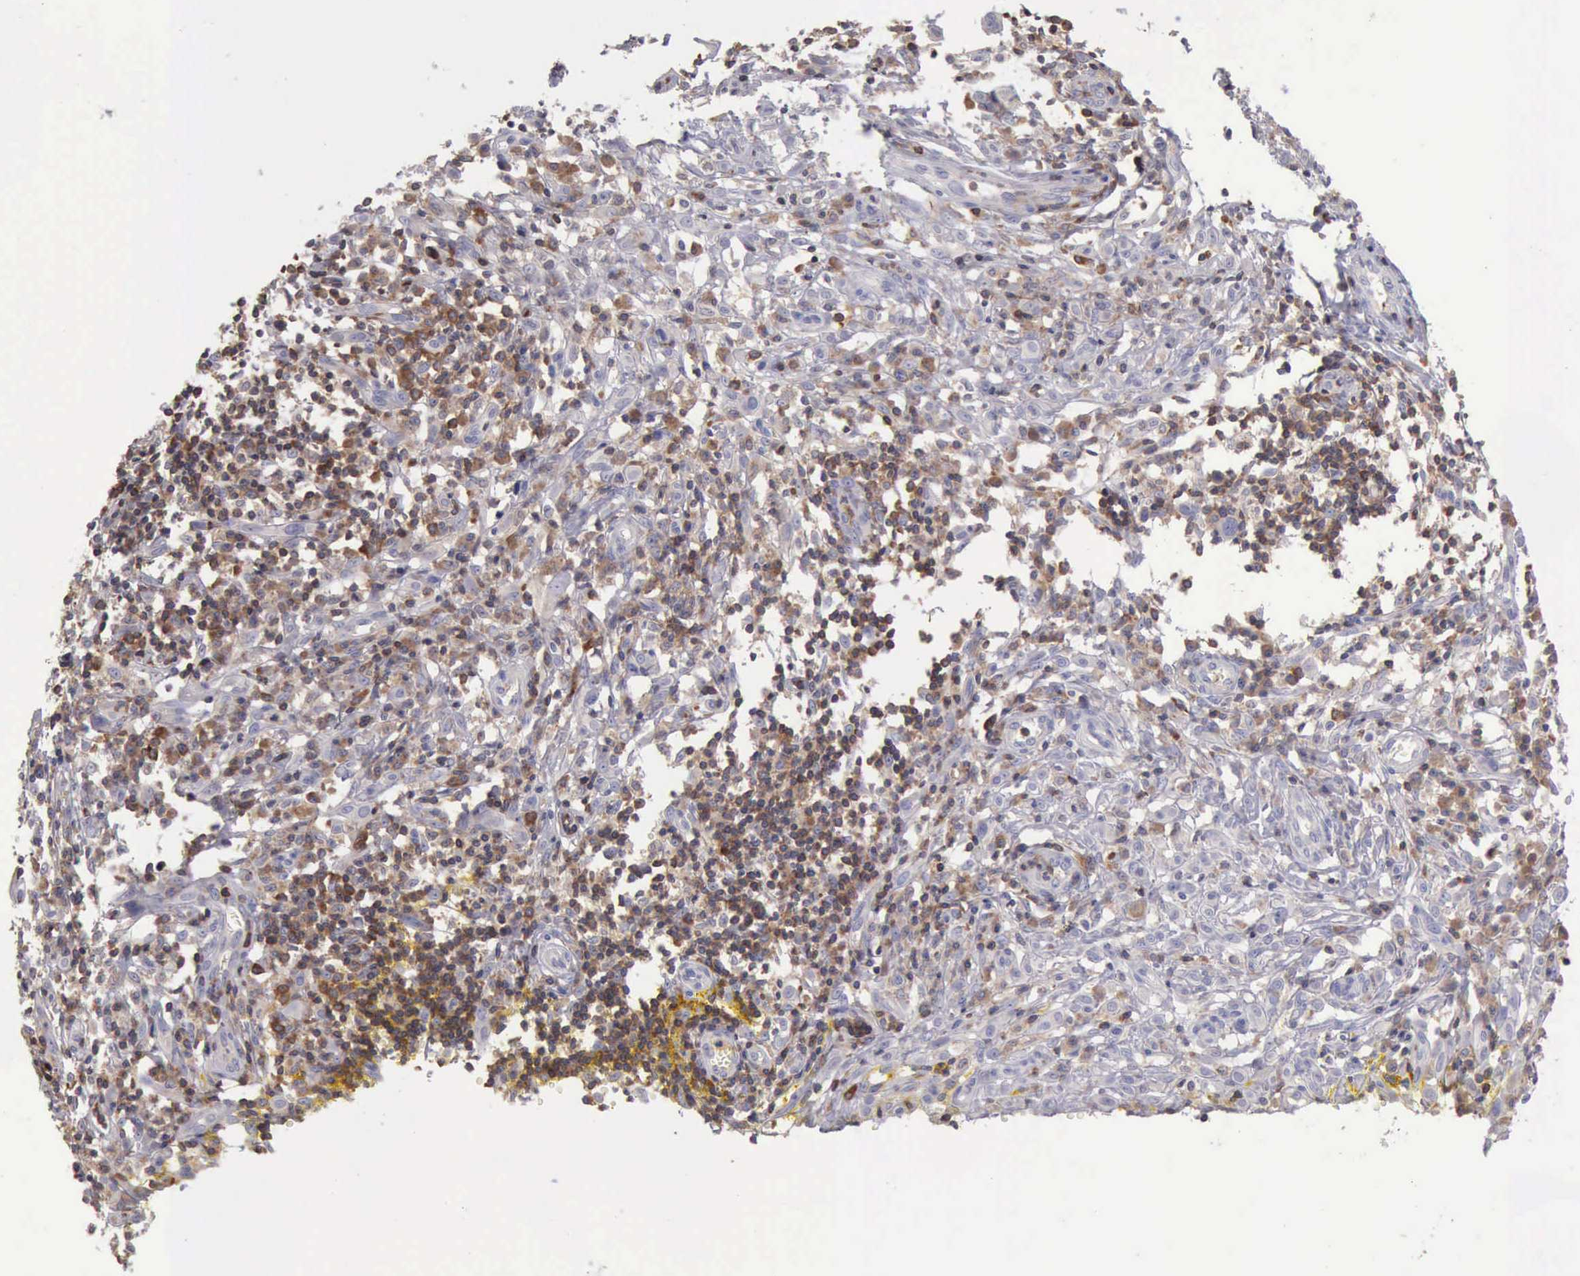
{"staining": {"intensity": "negative", "quantity": "none", "location": "none"}, "tissue": "melanoma", "cell_type": "Tumor cells", "image_type": "cancer", "snomed": [{"axis": "morphology", "description": "Malignant melanoma, NOS"}, {"axis": "topography", "description": "Skin"}], "caption": "Malignant melanoma stained for a protein using immunohistochemistry (IHC) exhibits no expression tumor cells.", "gene": "SASH3", "patient": {"sex": "female", "age": 52}}